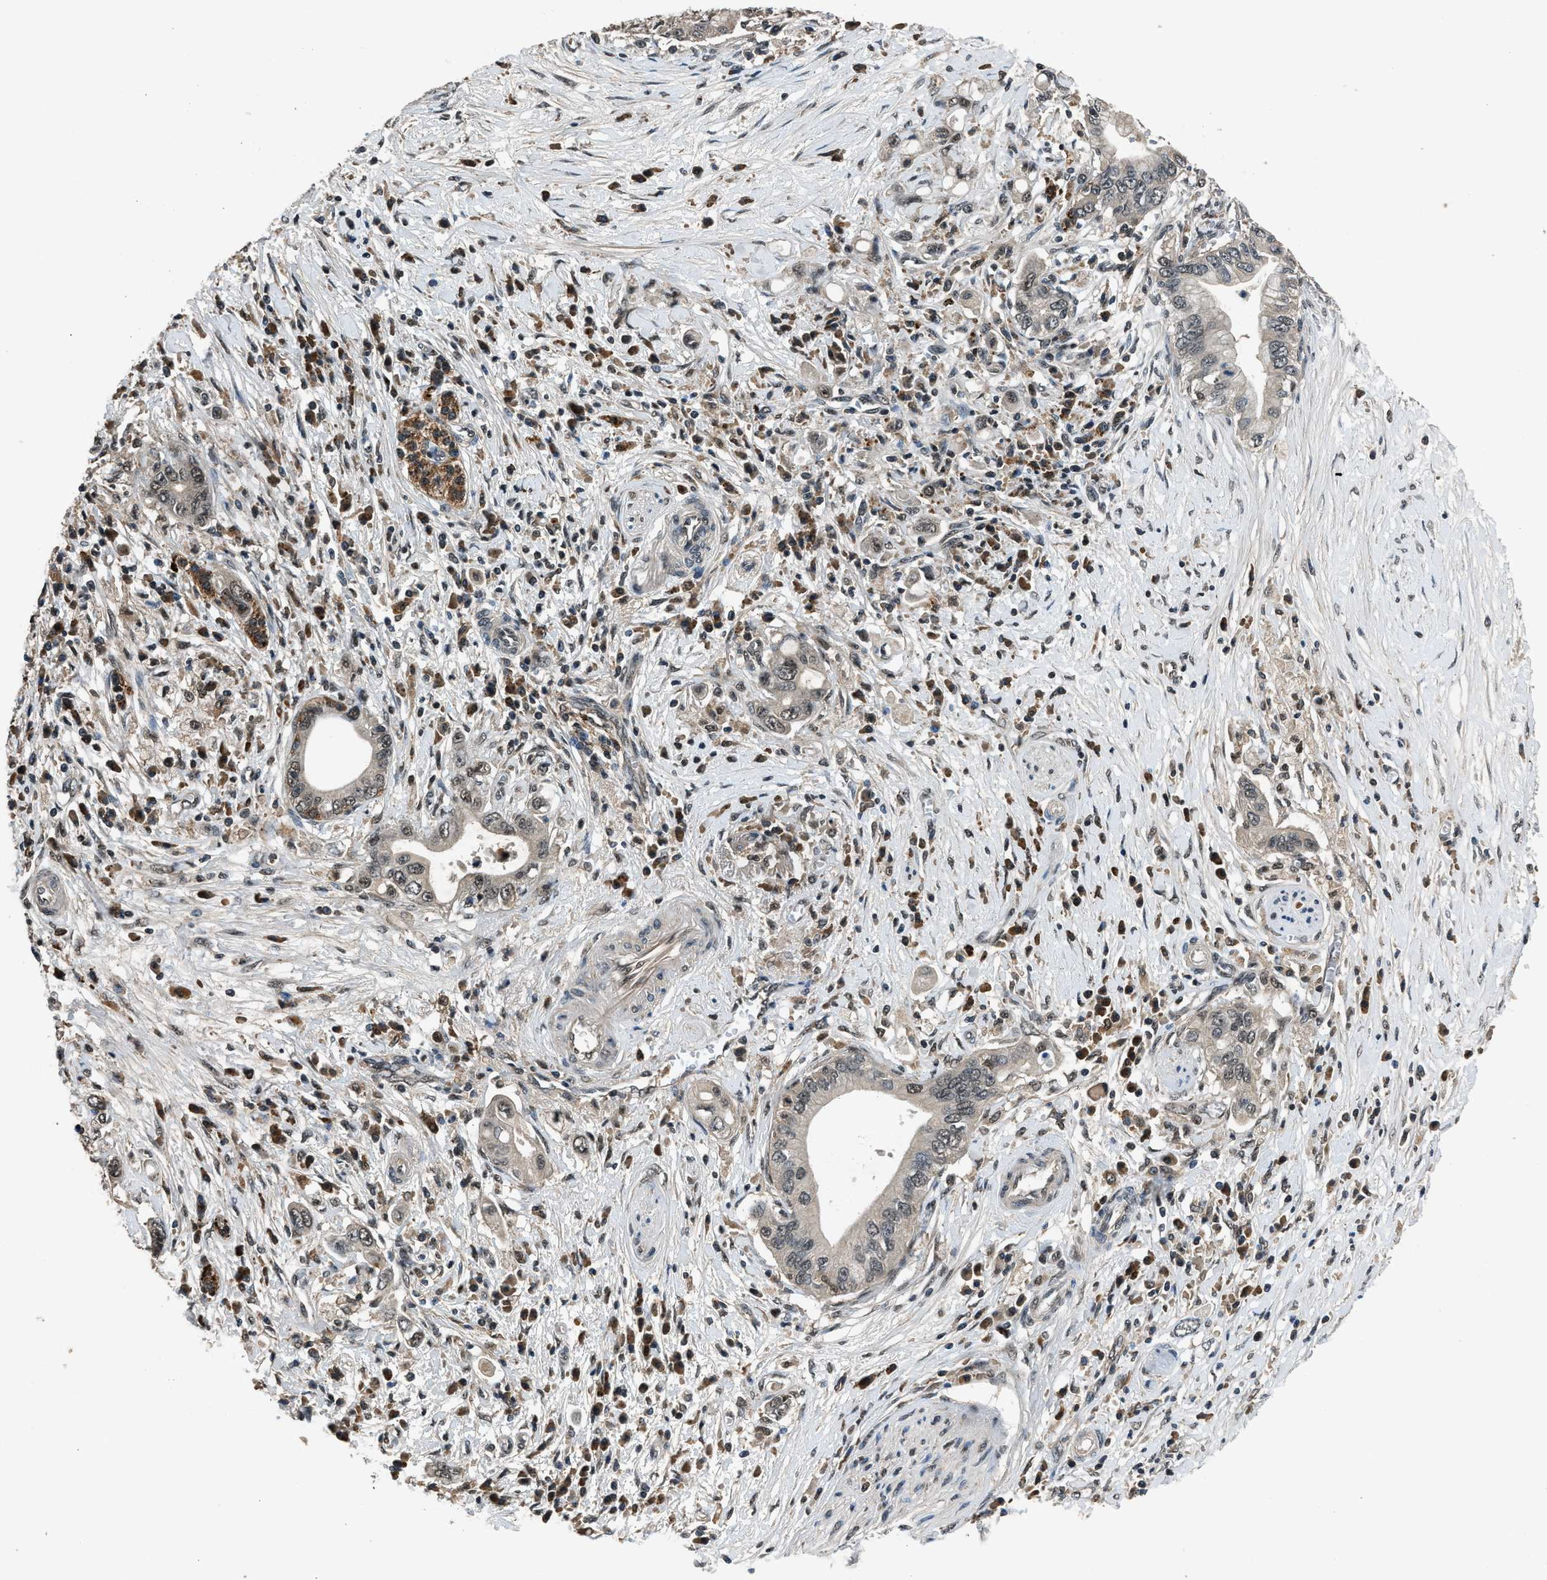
{"staining": {"intensity": "weak", "quantity": "25%-75%", "location": "nuclear"}, "tissue": "pancreatic cancer", "cell_type": "Tumor cells", "image_type": "cancer", "snomed": [{"axis": "morphology", "description": "Adenocarcinoma, NOS"}, {"axis": "topography", "description": "Pancreas"}], "caption": "Protein staining shows weak nuclear expression in approximately 25%-75% of tumor cells in adenocarcinoma (pancreatic).", "gene": "SLC15A4", "patient": {"sex": "female", "age": 73}}